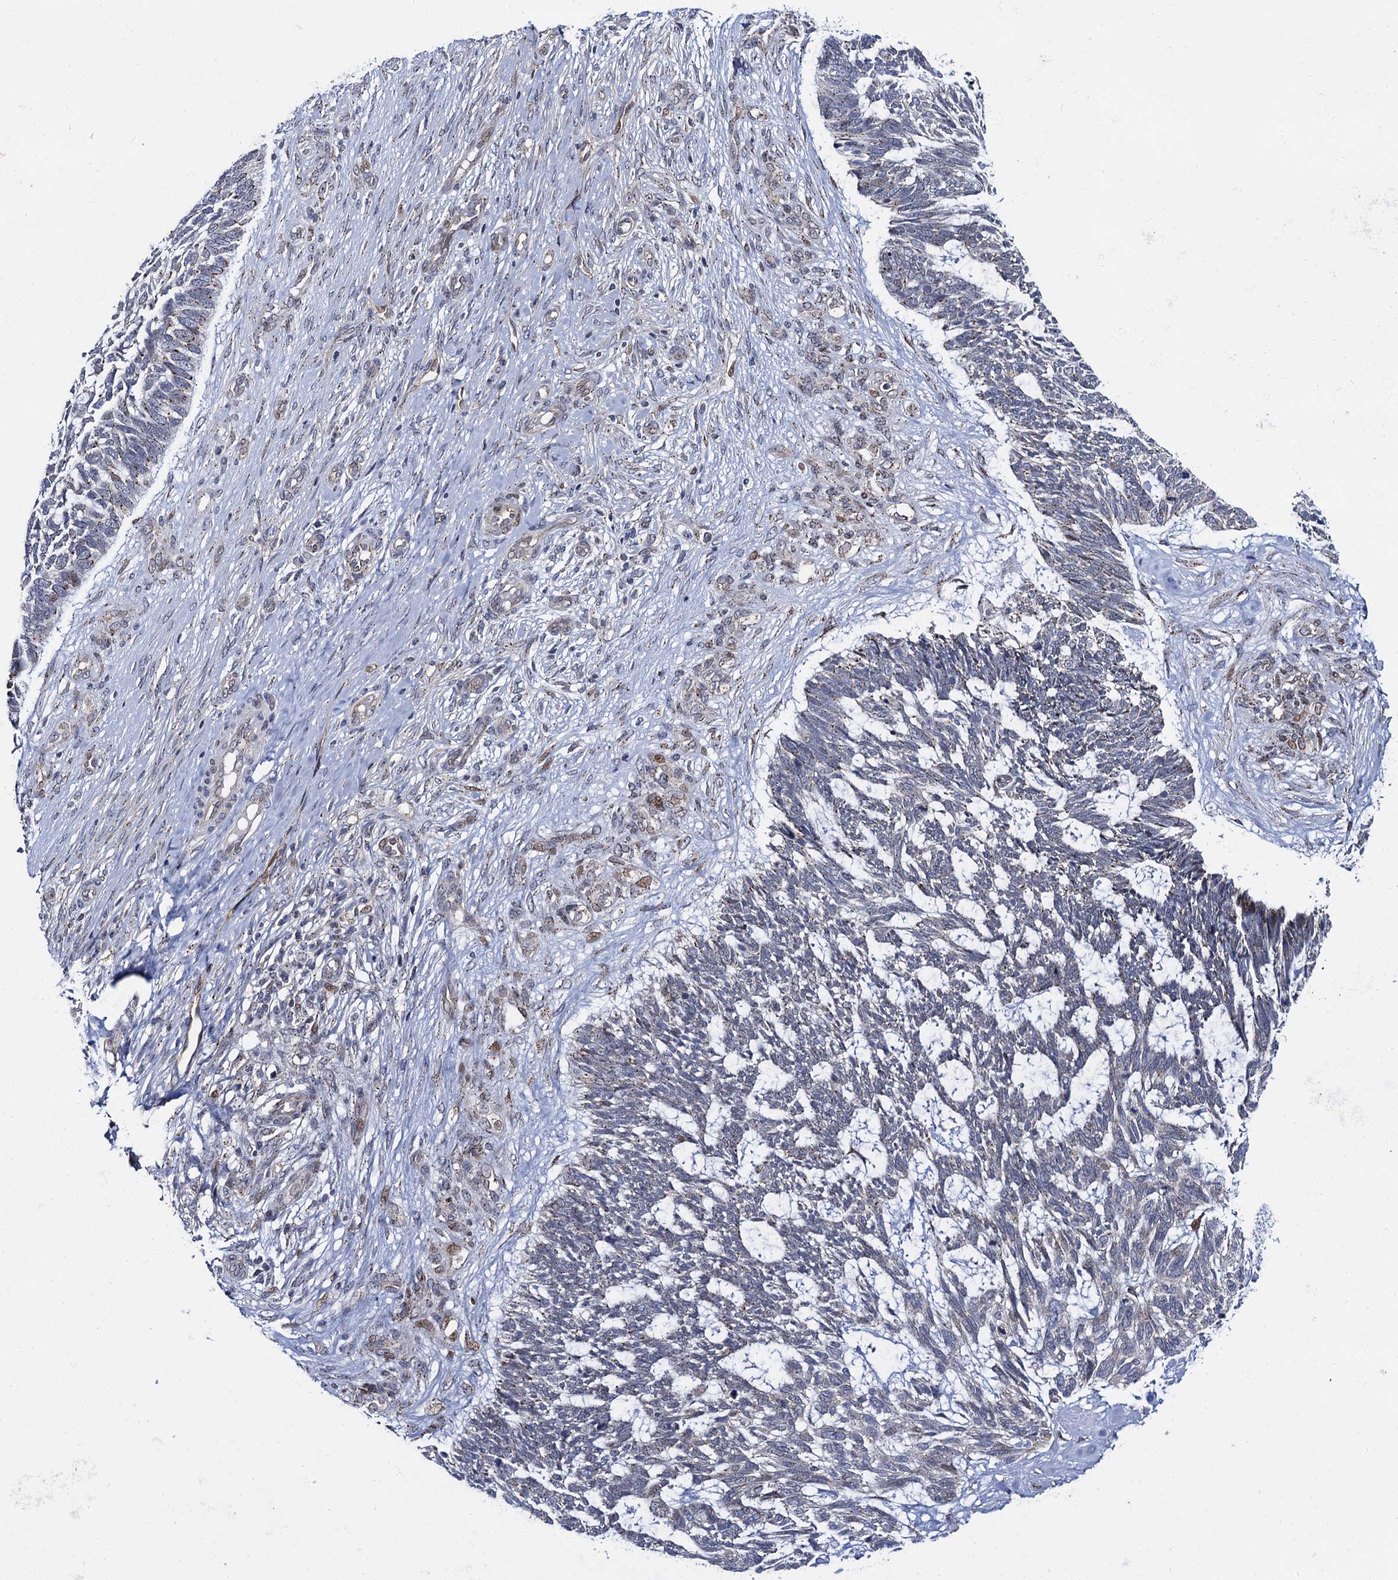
{"staining": {"intensity": "weak", "quantity": "<25%", "location": "cytoplasmic/membranous"}, "tissue": "skin cancer", "cell_type": "Tumor cells", "image_type": "cancer", "snomed": [{"axis": "morphology", "description": "Basal cell carcinoma"}, {"axis": "topography", "description": "Skin"}], "caption": "High magnification brightfield microscopy of skin cancer stained with DAB (3,3'-diaminobenzidine) (brown) and counterstained with hematoxylin (blue): tumor cells show no significant positivity.", "gene": "THAP2", "patient": {"sex": "male", "age": 88}}